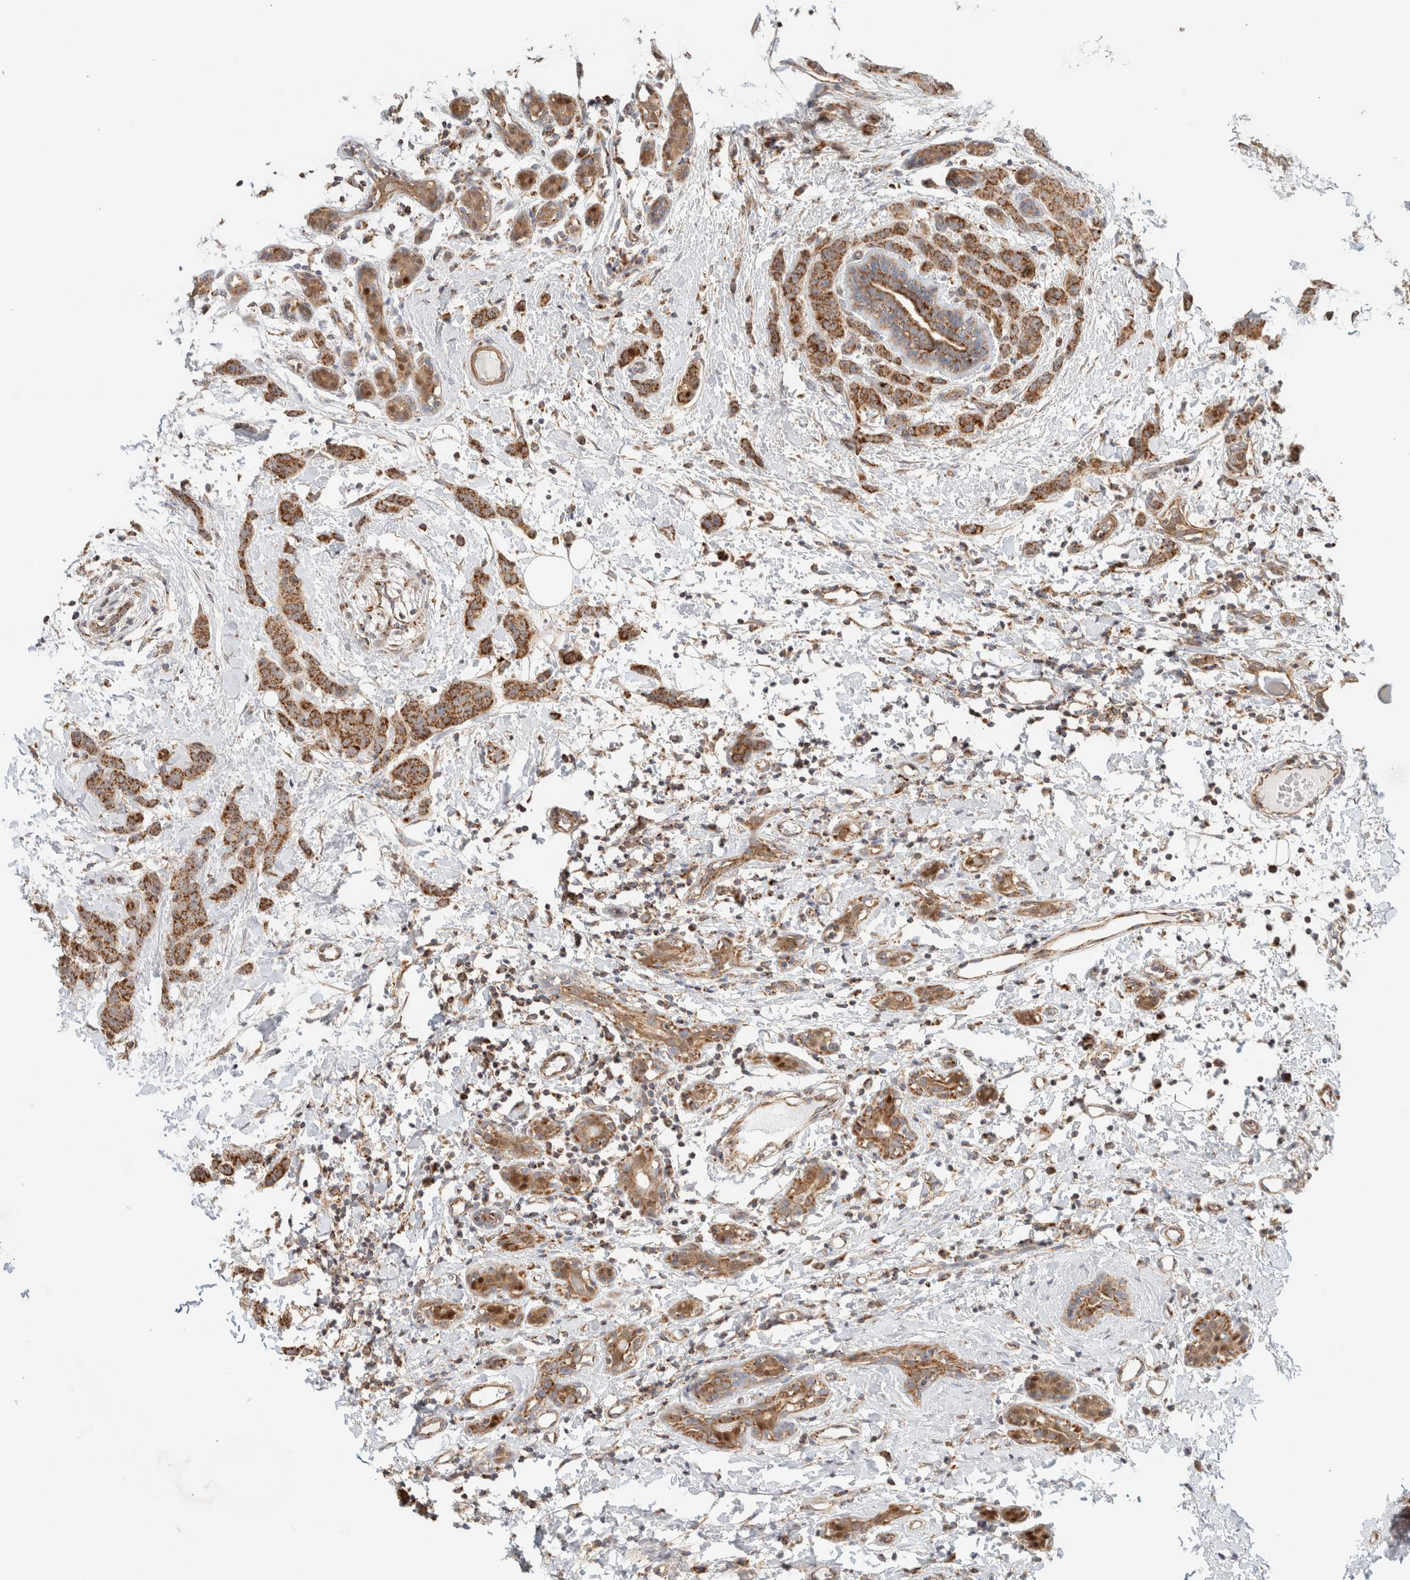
{"staining": {"intensity": "strong", "quantity": ">75%", "location": "cytoplasmic/membranous"}, "tissue": "breast cancer", "cell_type": "Tumor cells", "image_type": "cancer", "snomed": [{"axis": "morphology", "description": "Normal tissue, NOS"}, {"axis": "morphology", "description": "Duct carcinoma"}, {"axis": "topography", "description": "Breast"}], "caption": "Immunohistochemistry (IHC) micrograph of neoplastic tissue: human breast cancer stained using immunohistochemistry (IHC) demonstrates high levels of strong protein expression localized specifically in the cytoplasmic/membranous of tumor cells, appearing as a cytoplasmic/membranous brown color.", "gene": "MRM3", "patient": {"sex": "female", "age": 40}}